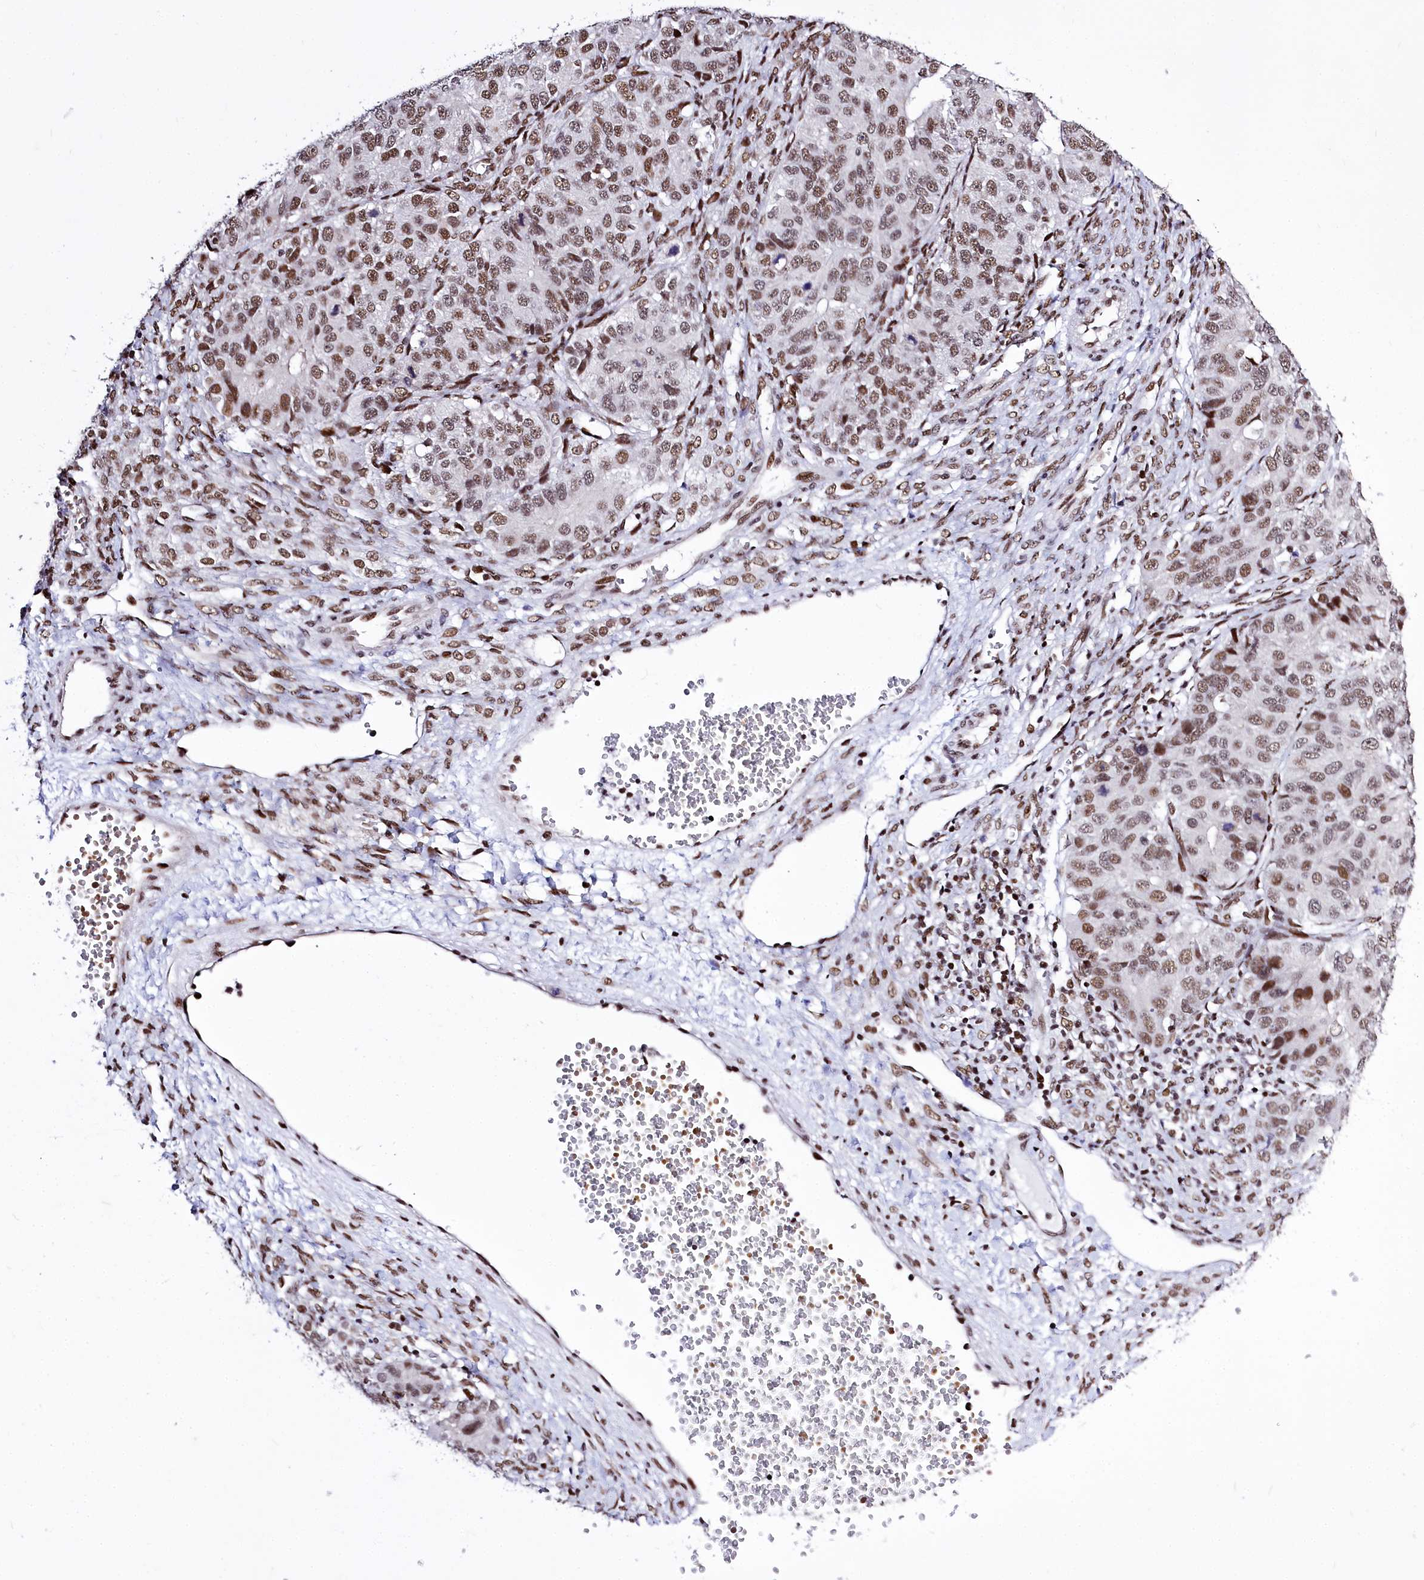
{"staining": {"intensity": "moderate", "quantity": ">75%", "location": "nuclear"}, "tissue": "ovarian cancer", "cell_type": "Tumor cells", "image_type": "cancer", "snomed": [{"axis": "morphology", "description": "Carcinoma, endometroid"}, {"axis": "topography", "description": "Ovary"}], "caption": "There is medium levels of moderate nuclear expression in tumor cells of ovarian cancer, as demonstrated by immunohistochemical staining (brown color).", "gene": "POU4F3", "patient": {"sex": "female", "age": 51}}